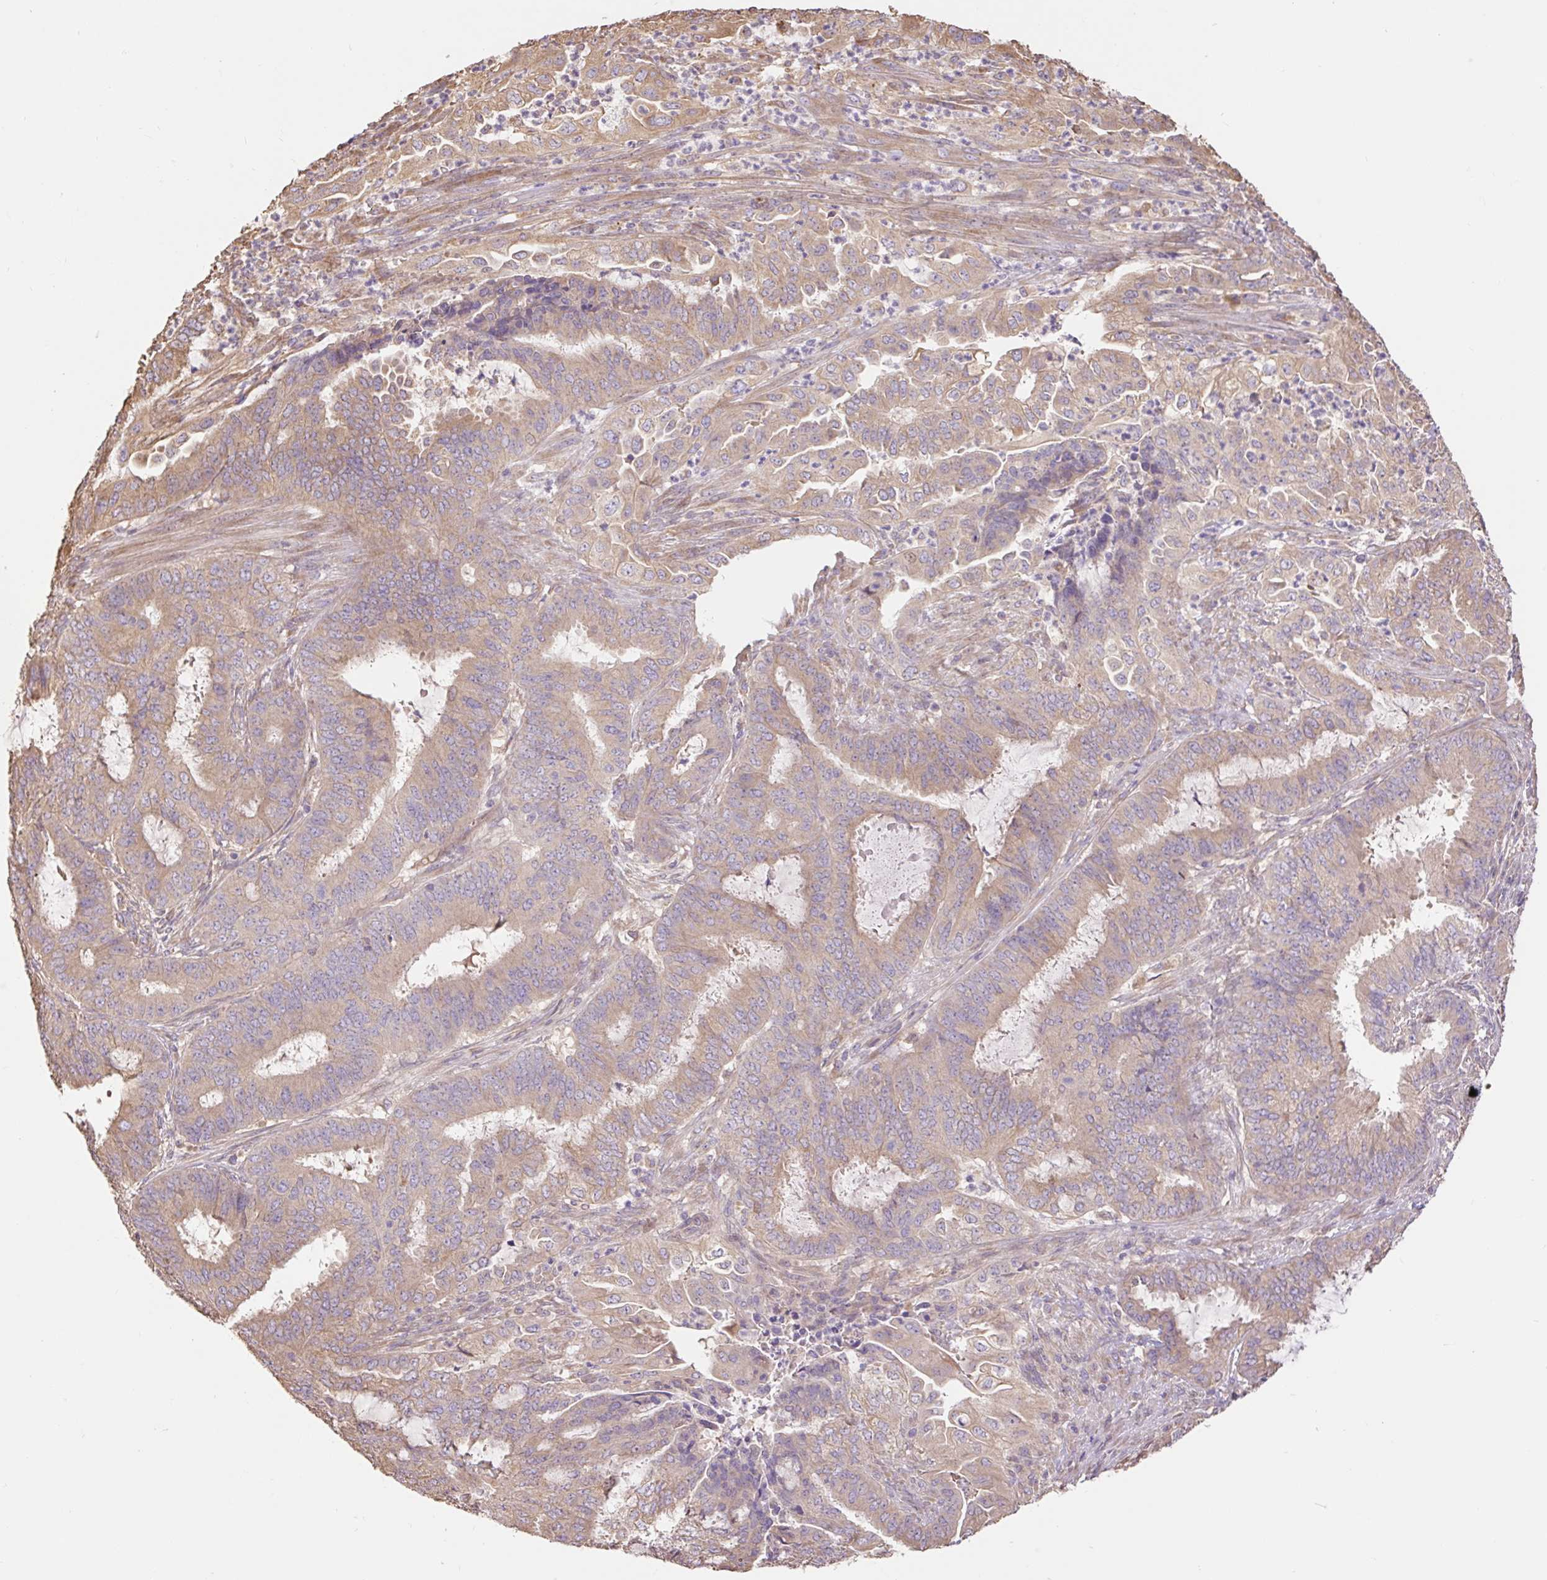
{"staining": {"intensity": "moderate", "quantity": ">75%", "location": "cytoplasmic/membranous"}, "tissue": "endometrial cancer", "cell_type": "Tumor cells", "image_type": "cancer", "snomed": [{"axis": "morphology", "description": "Adenocarcinoma, NOS"}, {"axis": "topography", "description": "Endometrium"}], "caption": "Immunohistochemical staining of endometrial cancer shows moderate cytoplasmic/membranous protein positivity in about >75% of tumor cells.", "gene": "DESI1", "patient": {"sex": "female", "age": 51}}